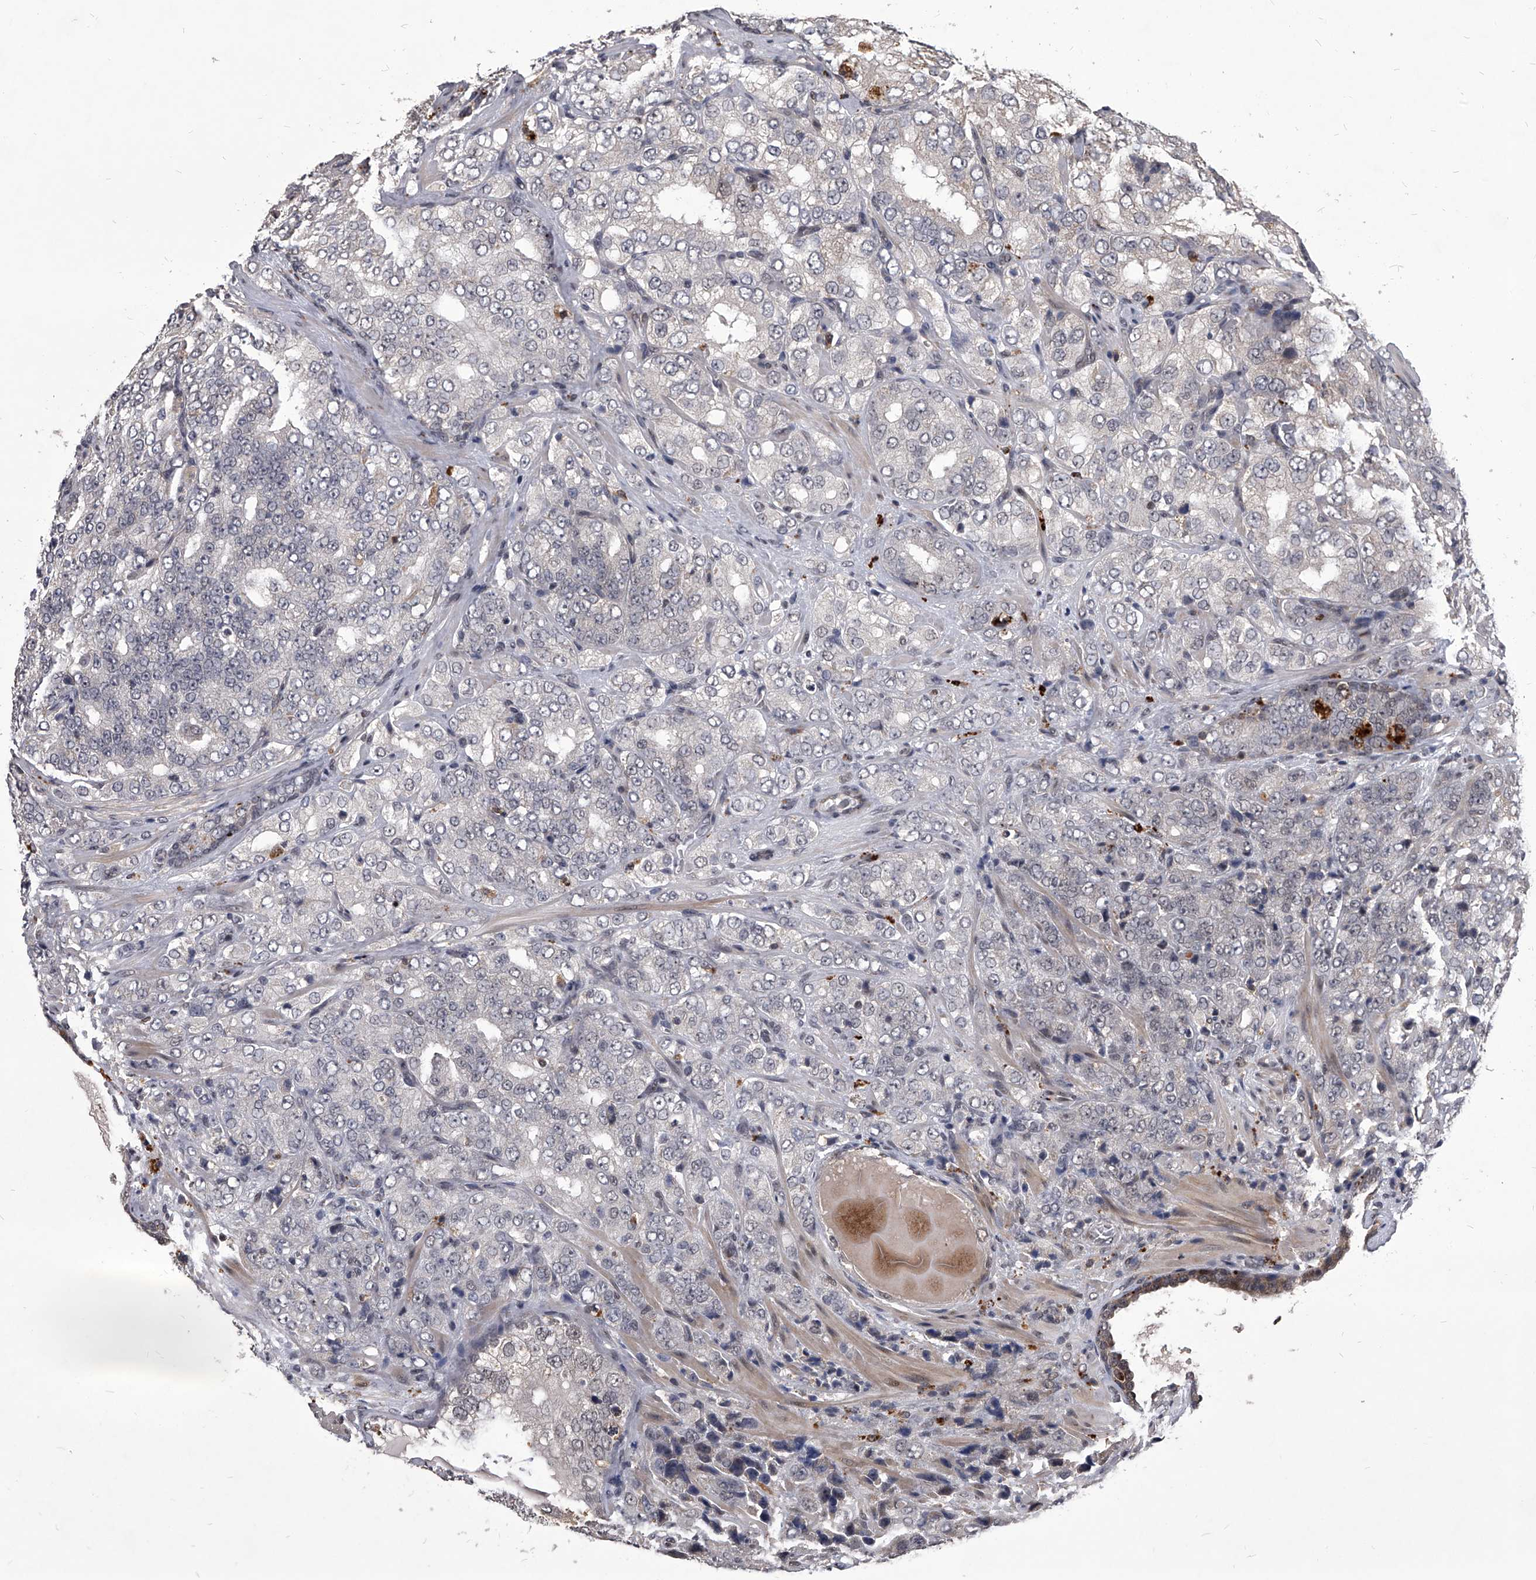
{"staining": {"intensity": "negative", "quantity": "none", "location": "none"}, "tissue": "prostate cancer", "cell_type": "Tumor cells", "image_type": "cancer", "snomed": [{"axis": "morphology", "description": "Adenocarcinoma, High grade"}, {"axis": "topography", "description": "Prostate"}], "caption": "High magnification brightfield microscopy of prostate high-grade adenocarcinoma stained with DAB (3,3'-diaminobenzidine) (brown) and counterstained with hematoxylin (blue): tumor cells show no significant positivity.", "gene": "CMTR1", "patient": {"sex": "male", "age": 58}}